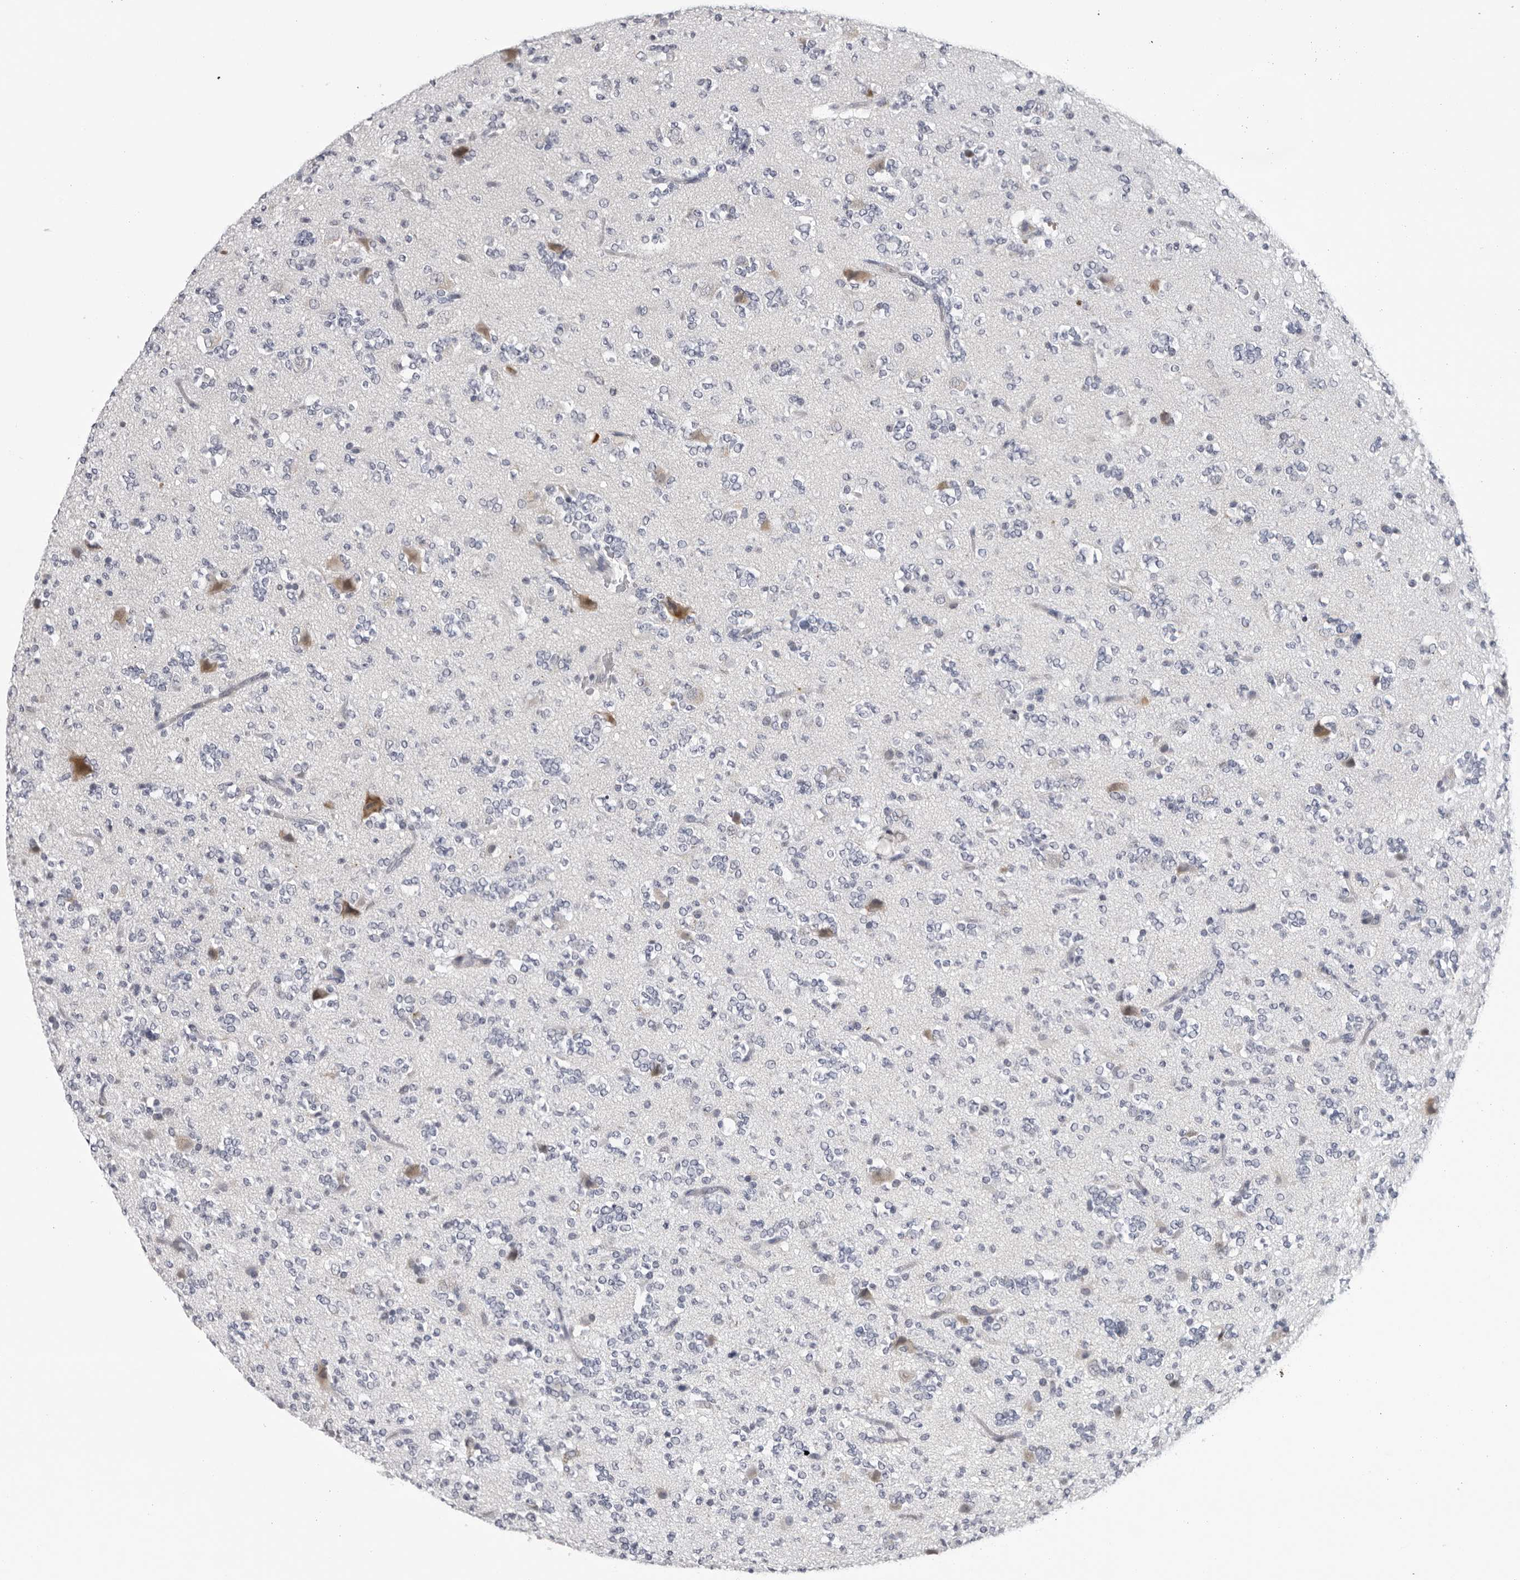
{"staining": {"intensity": "negative", "quantity": "none", "location": "none"}, "tissue": "glioma", "cell_type": "Tumor cells", "image_type": "cancer", "snomed": [{"axis": "morphology", "description": "Glioma, malignant, High grade"}, {"axis": "topography", "description": "Brain"}], "caption": "IHC of human malignant glioma (high-grade) demonstrates no expression in tumor cells. The staining was performed using DAB (3,3'-diaminobenzidine) to visualize the protein expression in brown, while the nuclei were stained in blue with hematoxylin (Magnification: 20x).", "gene": "ZNF502", "patient": {"sex": "female", "age": 62}}